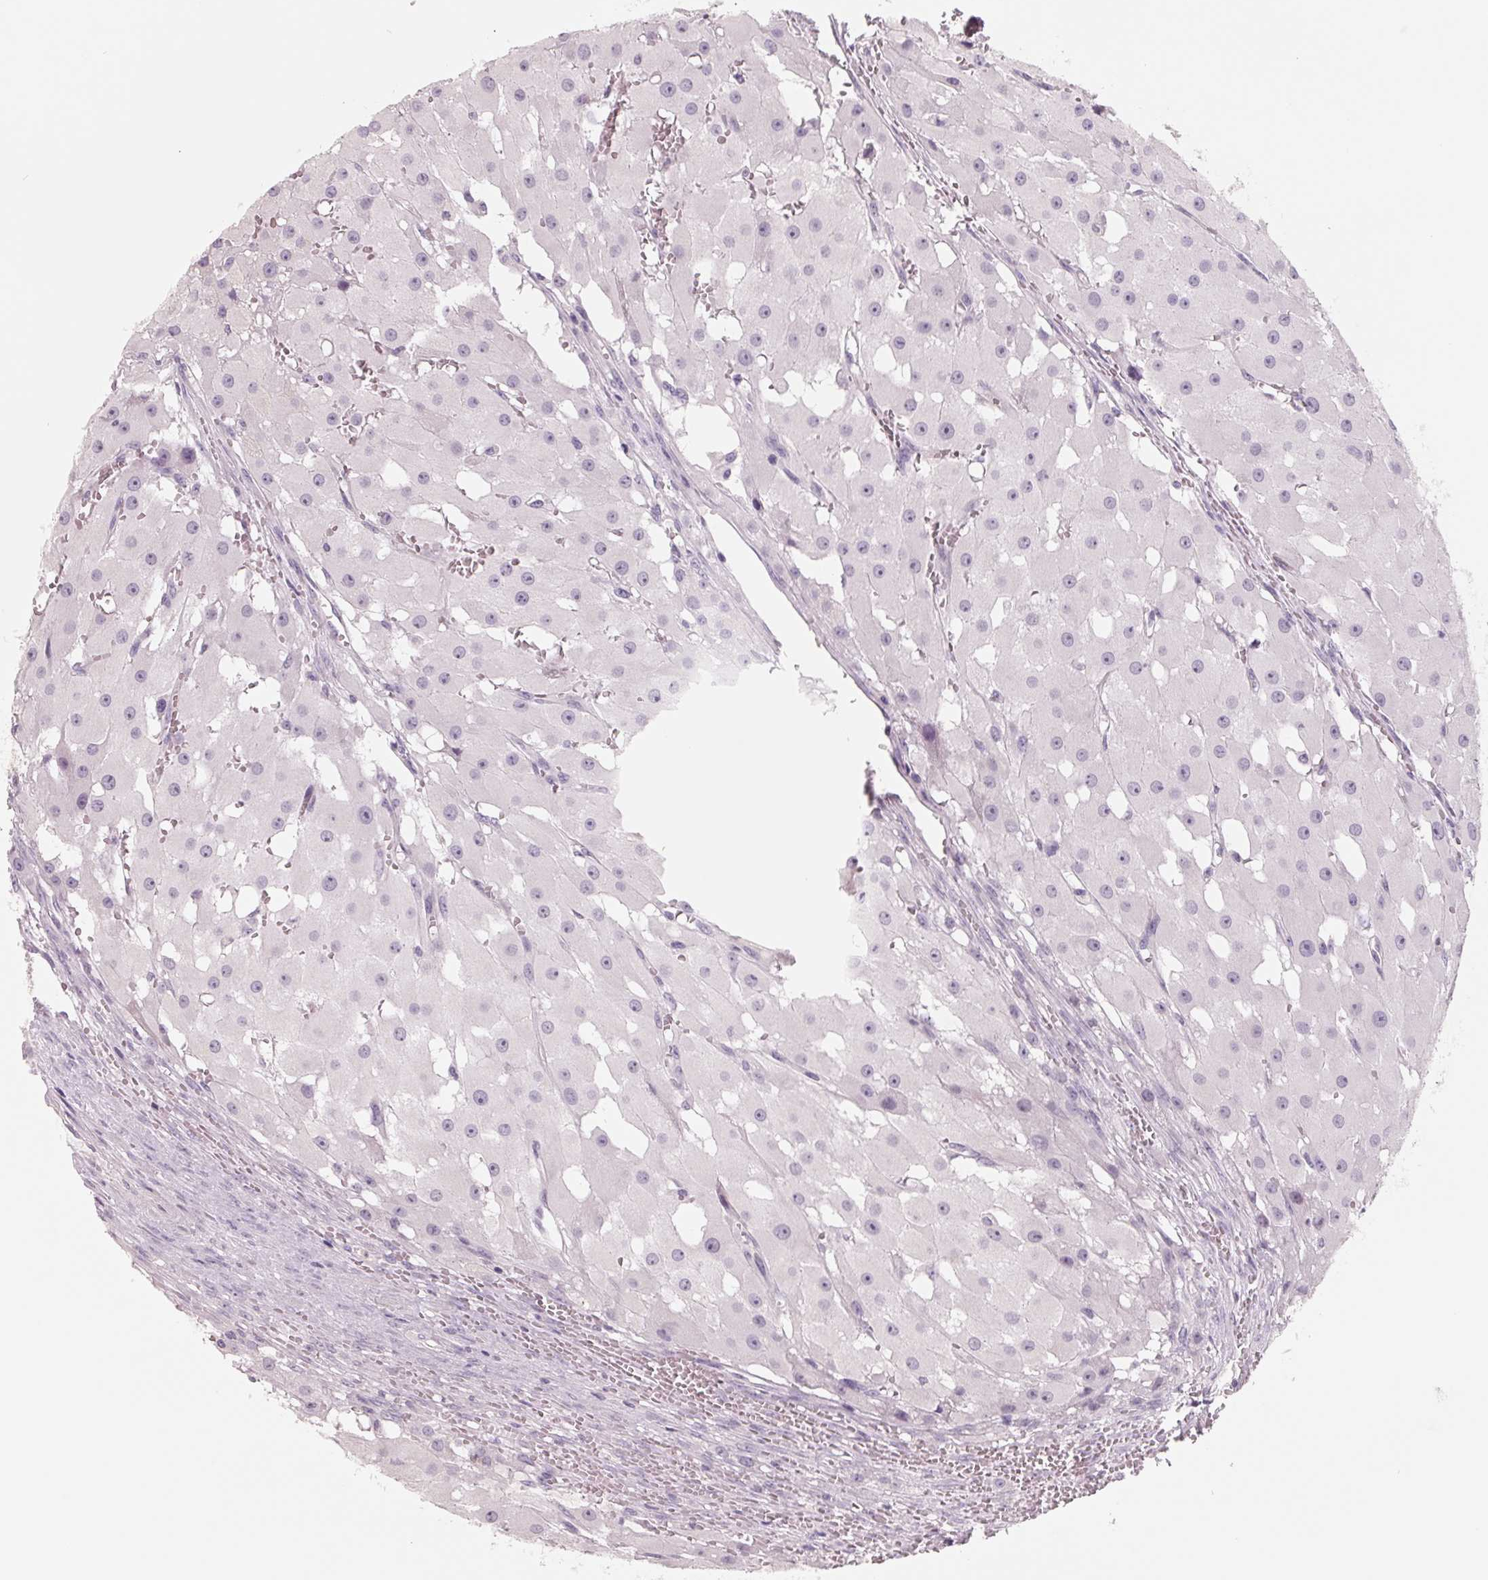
{"staining": {"intensity": "negative", "quantity": "none", "location": "none"}, "tissue": "ovary", "cell_type": "Follicle cells", "image_type": "normal", "snomed": [{"axis": "morphology", "description": "Normal tissue, NOS"}, {"axis": "topography", "description": "Ovary"}], "caption": "The photomicrograph displays no staining of follicle cells in benign ovary.", "gene": "FTCD", "patient": {"sex": "female", "age": 37}}